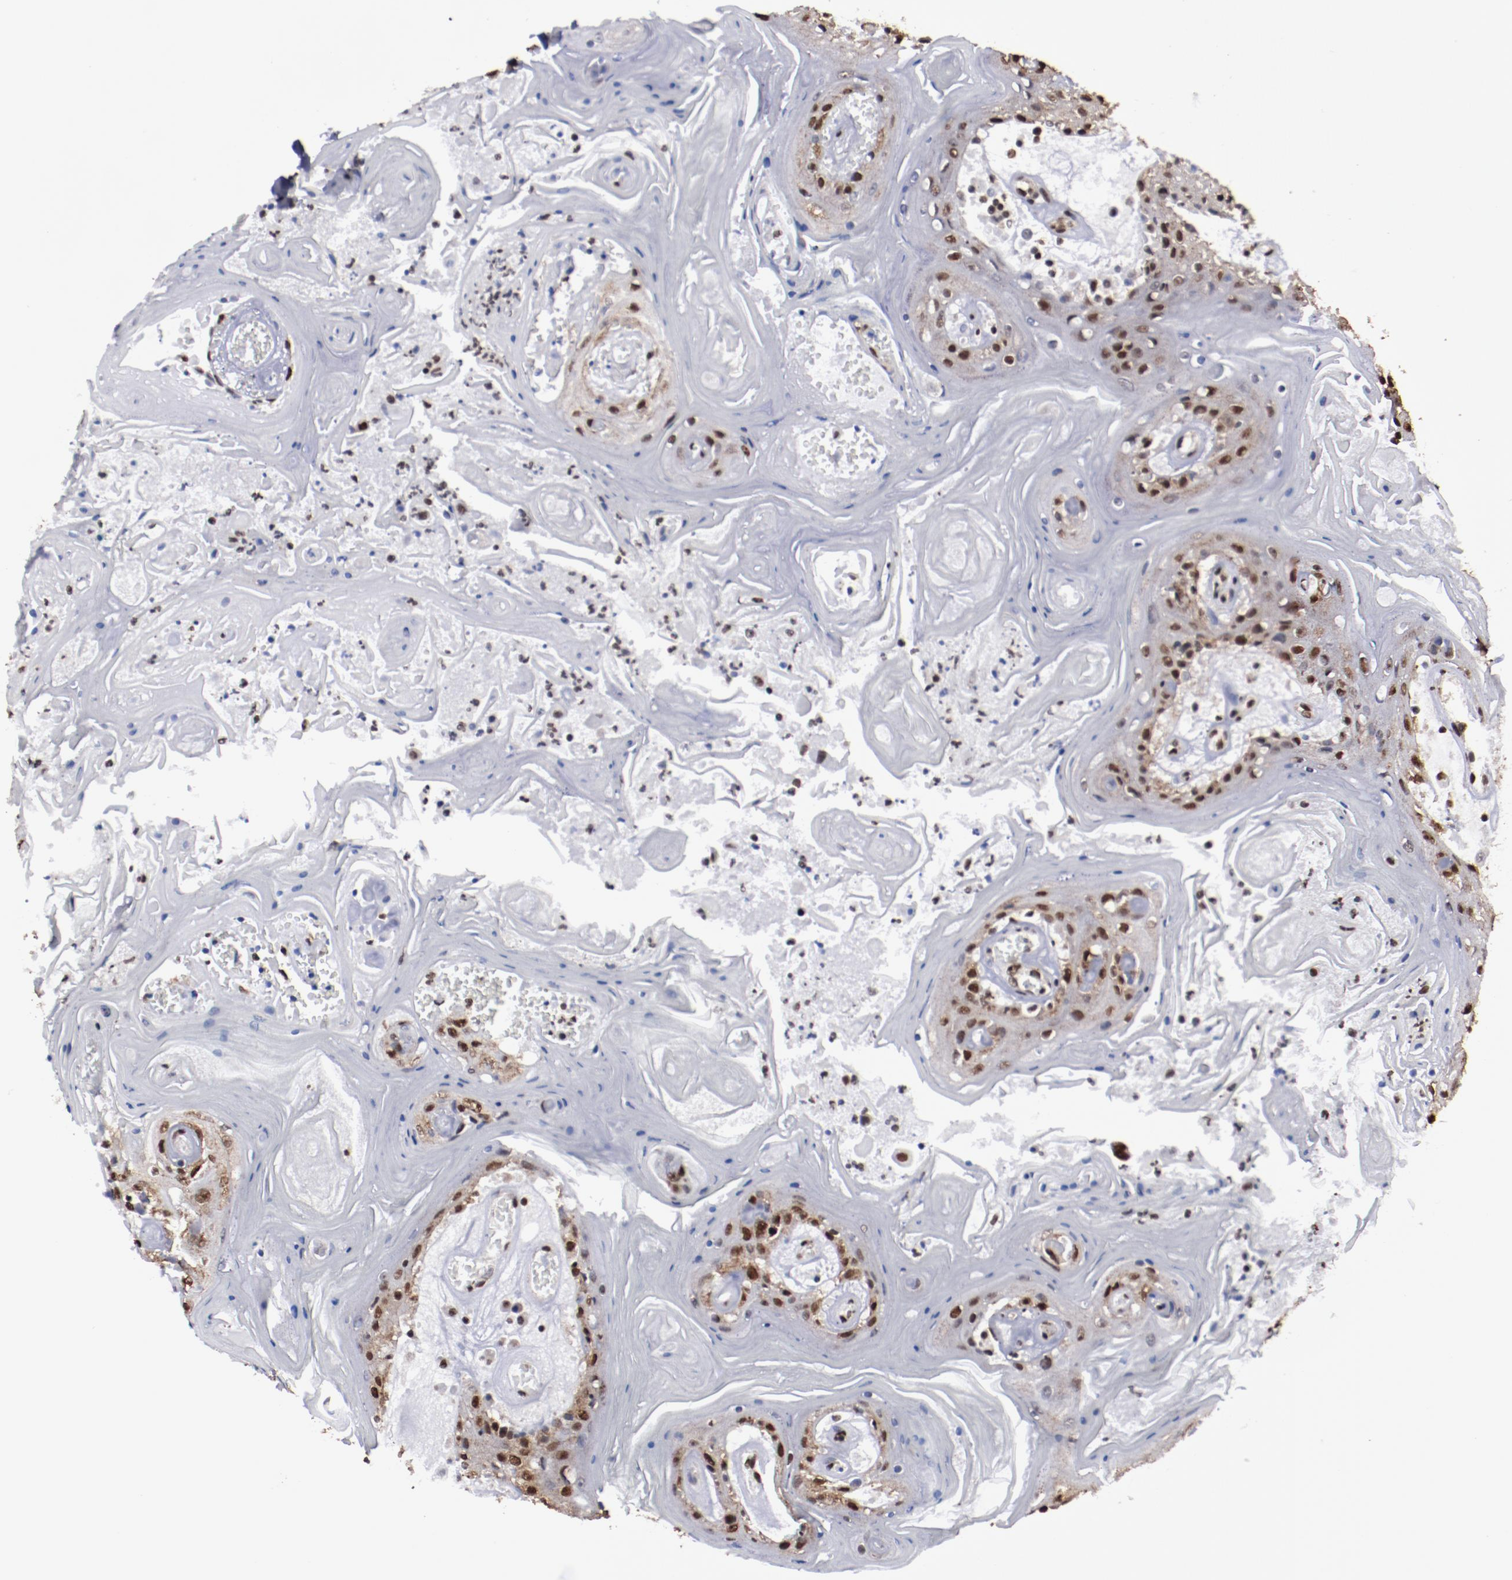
{"staining": {"intensity": "strong", "quantity": ">75%", "location": "nuclear"}, "tissue": "head and neck cancer", "cell_type": "Tumor cells", "image_type": "cancer", "snomed": [{"axis": "morphology", "description": "Squamous cell carcinoma, NOS"}, {"axis": "topography", "description": "Oral tissue"}, {"axis": "topography", "description": "Head-Neck"}], "caption": "This is a photomicrograph of IHC staining of head and neck squamous cell carcinoma, which shows strong expression in the nuclear of tumor cells.", "gene": "HNRNPA2B1", "patient": {"sex": "female", "age": 76}}